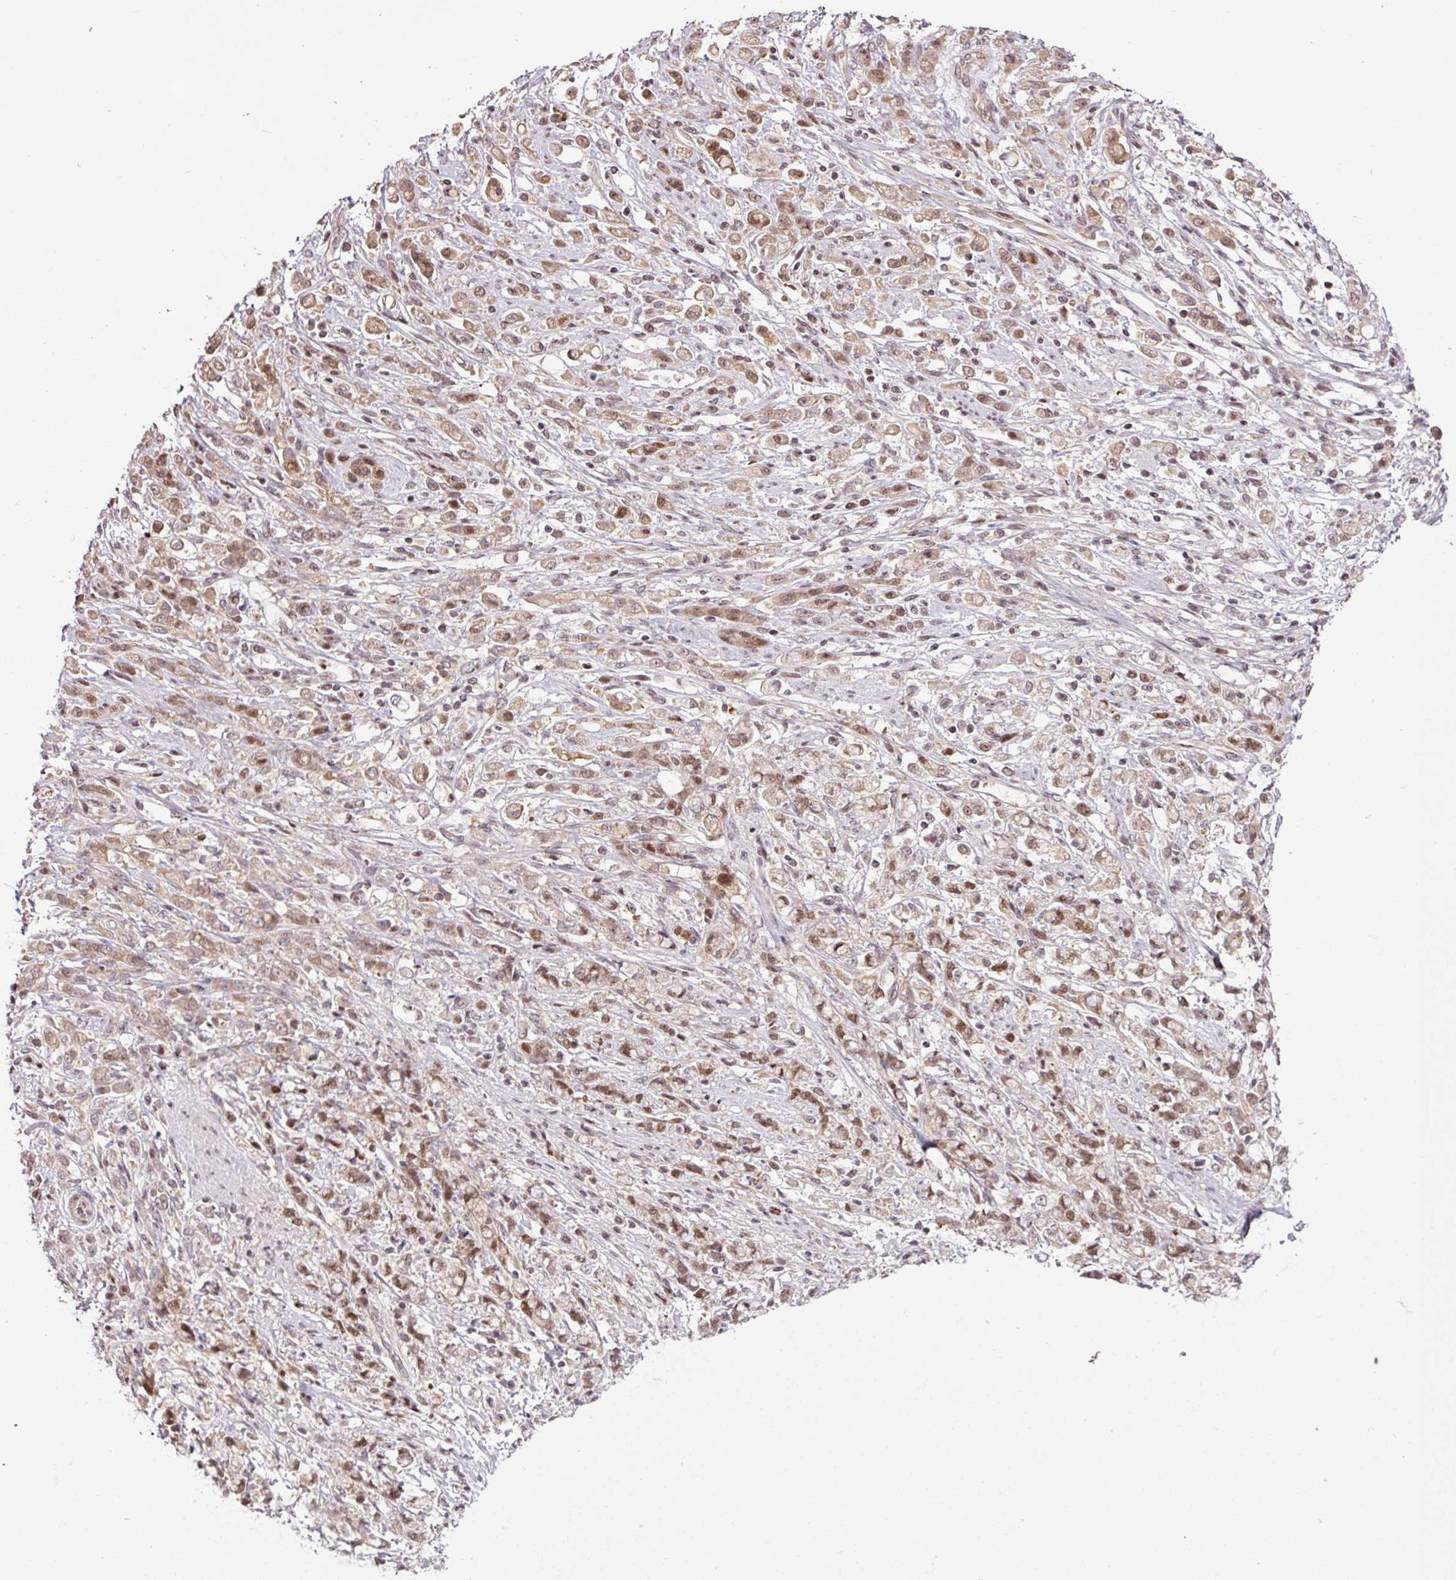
{"staining": {"intensity": "moderate", "quantity": ">75%", "location": "cytoplasmic/membranous,nuclear"}, "tissue": "stomach cancer", "cell_type": "Tumor cells", "image_type": "cancer", "snomed": [{"axis": "morphology", "description": "Adenocarcinoma, NOS"}, {"axis": "topography", "description": "Stomach"}], "caption": "Protein expression analysis of stomach cancer (adenocarcinoma) reveals moderate cytoplasmic/membranous and nuclear expression in approximately >75% of tumor cells.", "gene": "ITPKC", "patient": {"sex": "female", "age": 60}}